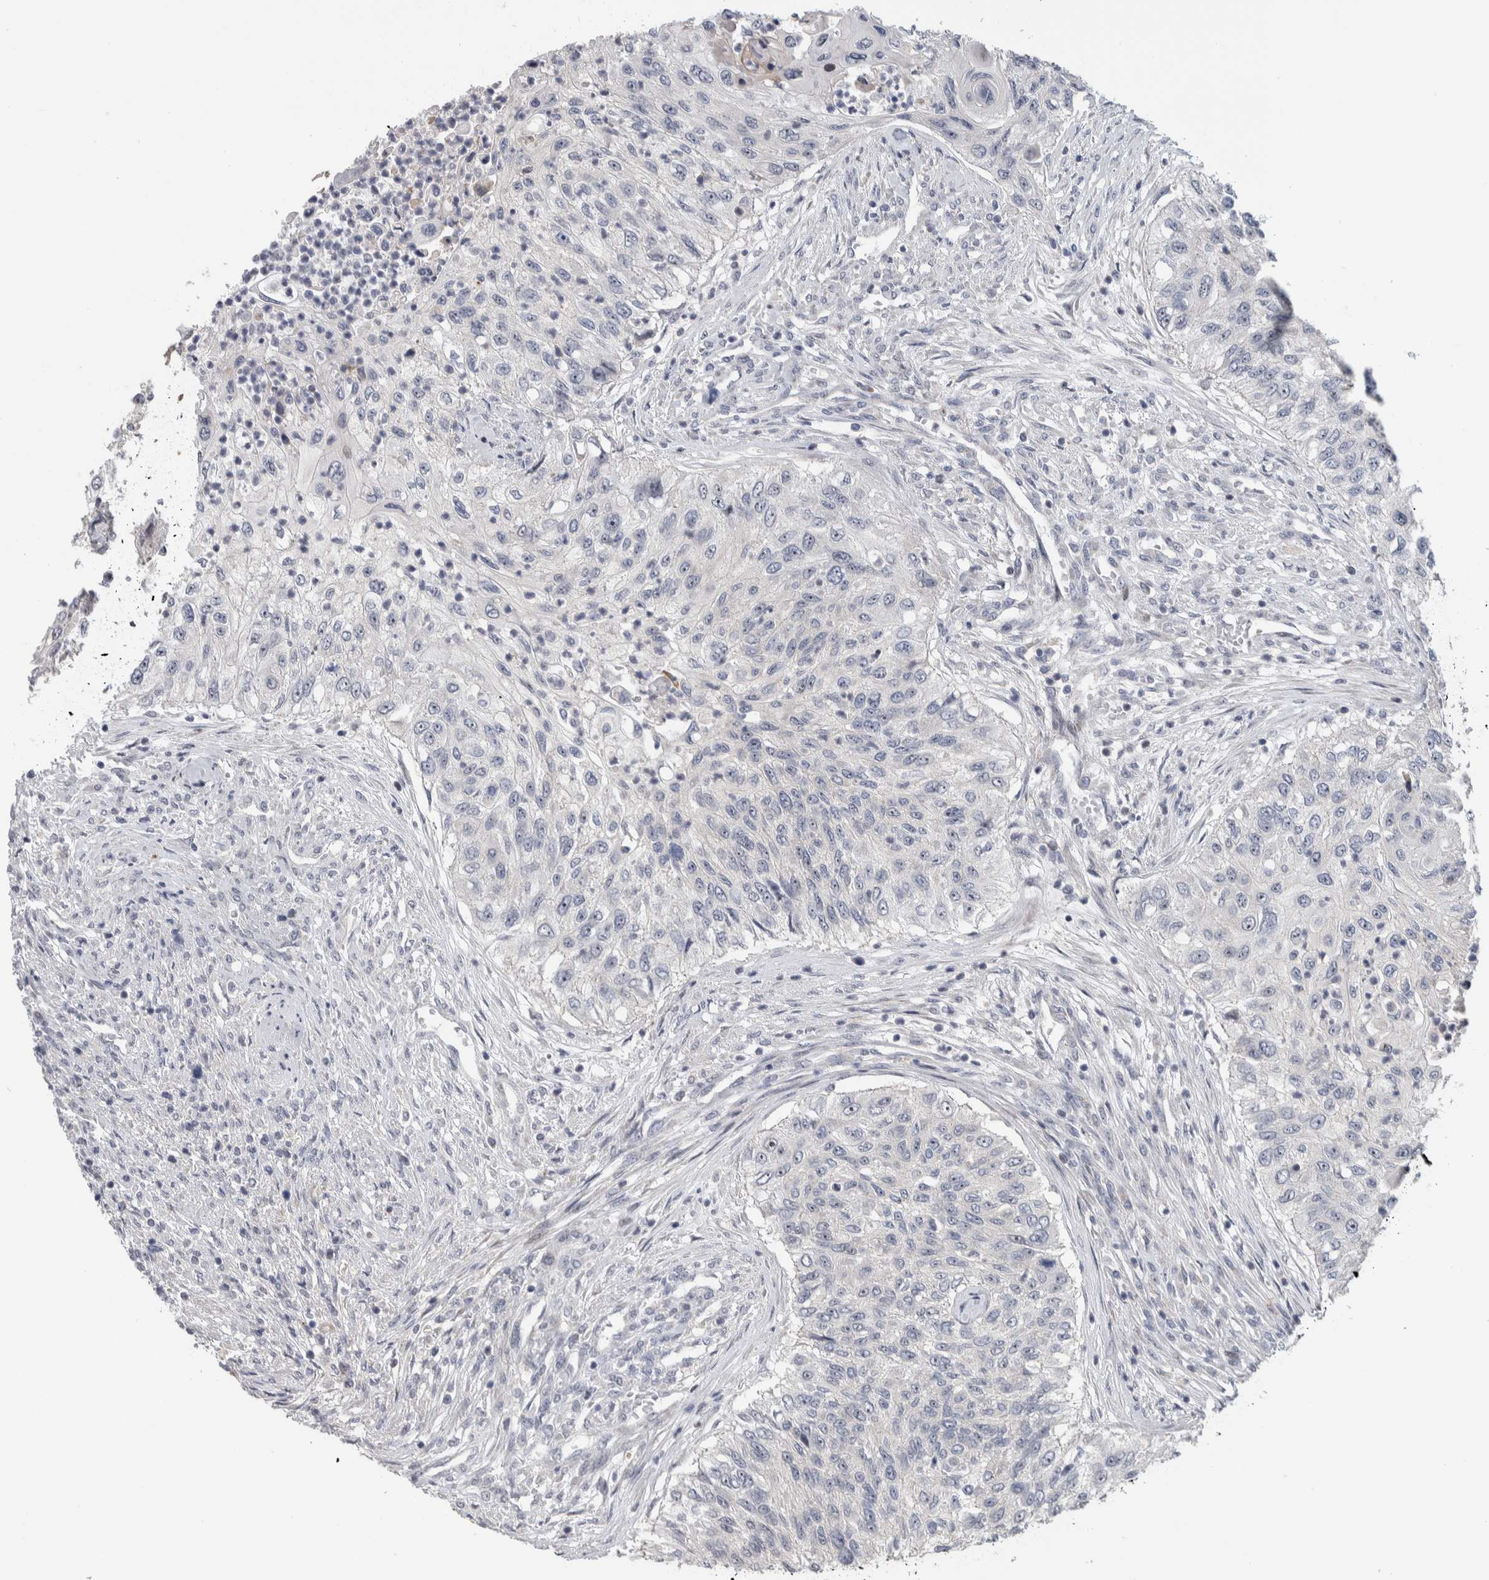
{"staining": {"intensity": "negative", "quantity": "none", "location": "none"}, "tissue": "urothelial cancer", "cell_type": "Tumor cells", "image_type": "cancer", "snomed": [{"axis": "morphology", "description": "Urothelial carcinoma, High grade"}, {"axis": "topography", "description": "Urinary bladder"}], "caption": "The IHC micrograph has no significant positivity in tumor cells of urothelial cancer tissue.", "gene": "PRRG4", "patient": {"sex": "female", "age": 60}}